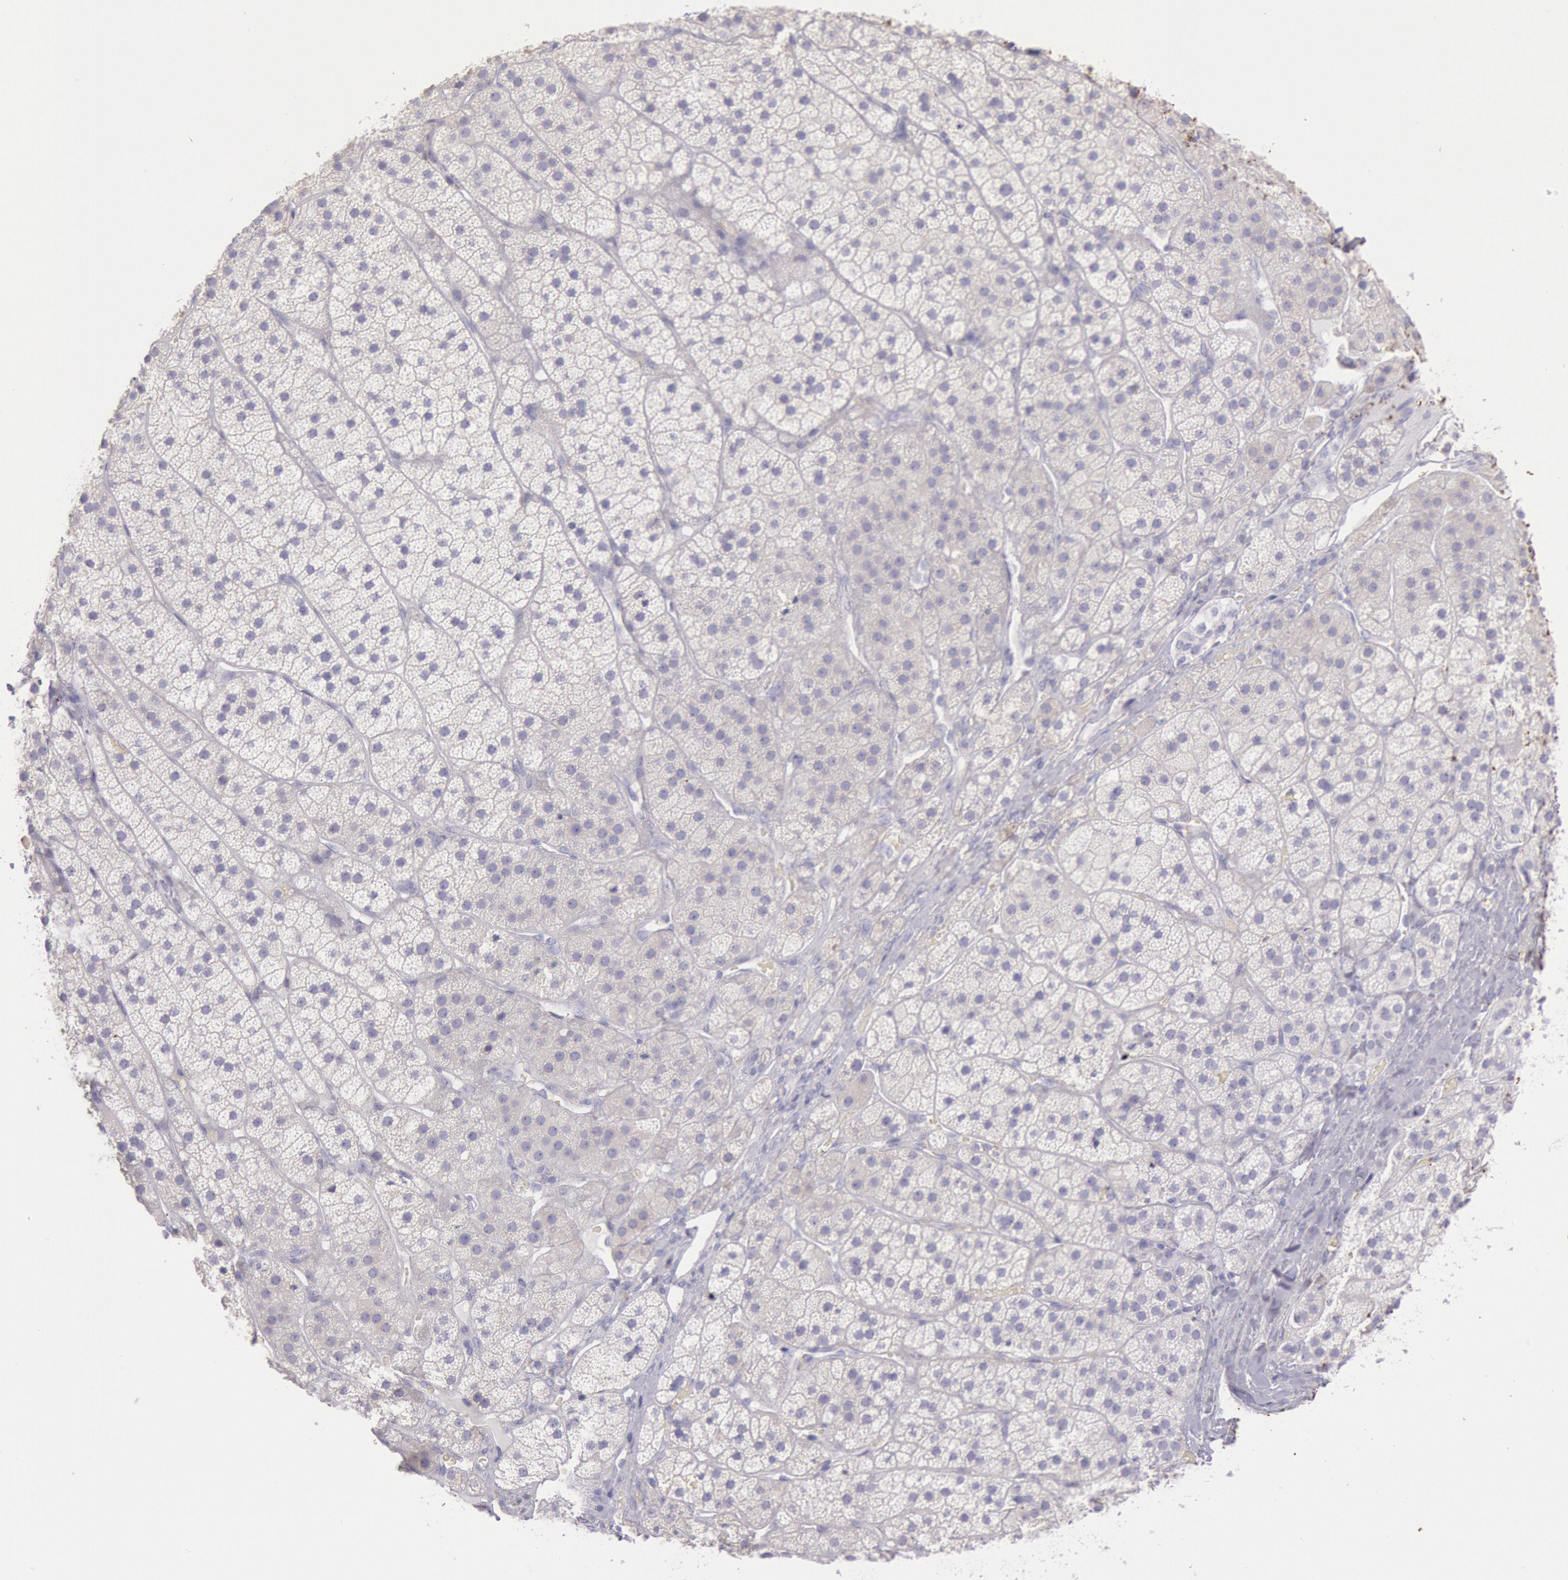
{"staining": {"intensity": "negative", "quantity": "none", "location": "none"}, "tissue": "adrenal gland", "cell_type": "Glandular cells", "image_type": "normal", "snomed": [{"axis": "morphology", "description": "Normal tissue, NOS"}, {"axis": "topography", "description": "Adrenal gland"}], "caption": "IHC micrograph of benign adrenal gland: adrenal gland stained with DAB (3,3'-diaminobenzidine) displays no significant protein expression in glandular cells.", "gene": "MYH1", "patient": {"sex": "female", "age": 44}}